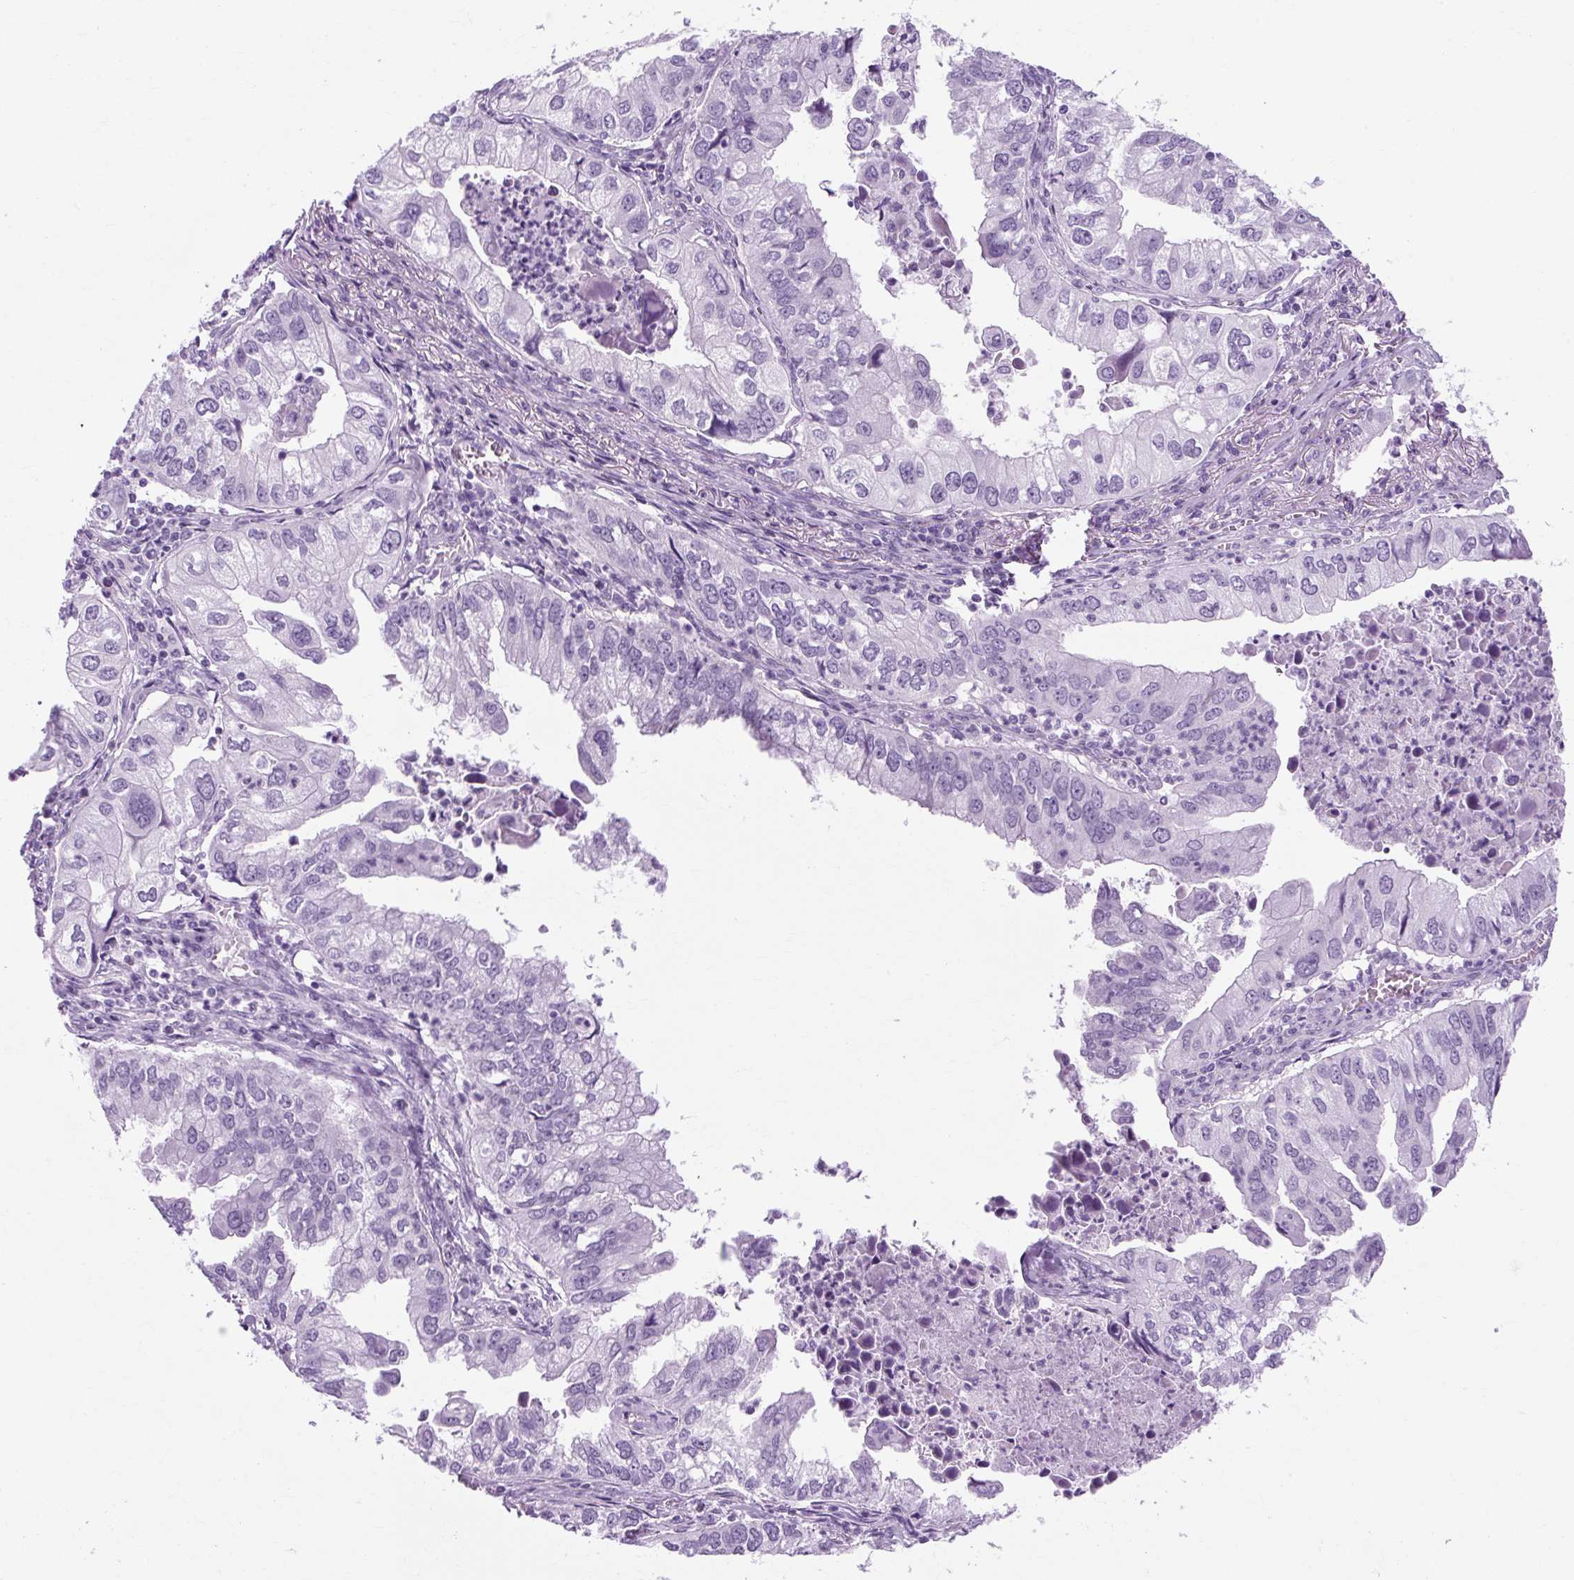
{"staining": {"intensity": "negative", "quantity": "none", "location": "none"}, "tissue": "lung cancer", "cell_type": "Tumor cells", "image_type": "cancer", "snomed": [{"axis": "morphology", "description": "Adenocarcinoma, NOS"}, {"axis": "topography", "description": "Lung"}], "caption": "An IHC image of adenocarcinoma (lung) is shown. There is no staining in tumor cells of adenocarcinoma (lung). The staining was performed using DAB (3,3'-diaminobenzidine) to visualize the protein expression in brown, while the nuclei were stained in blue with hematoxylin (Magnification: 20x).", "gene": "TMEM89", "patient": {"sex": "male", "age": 48}}